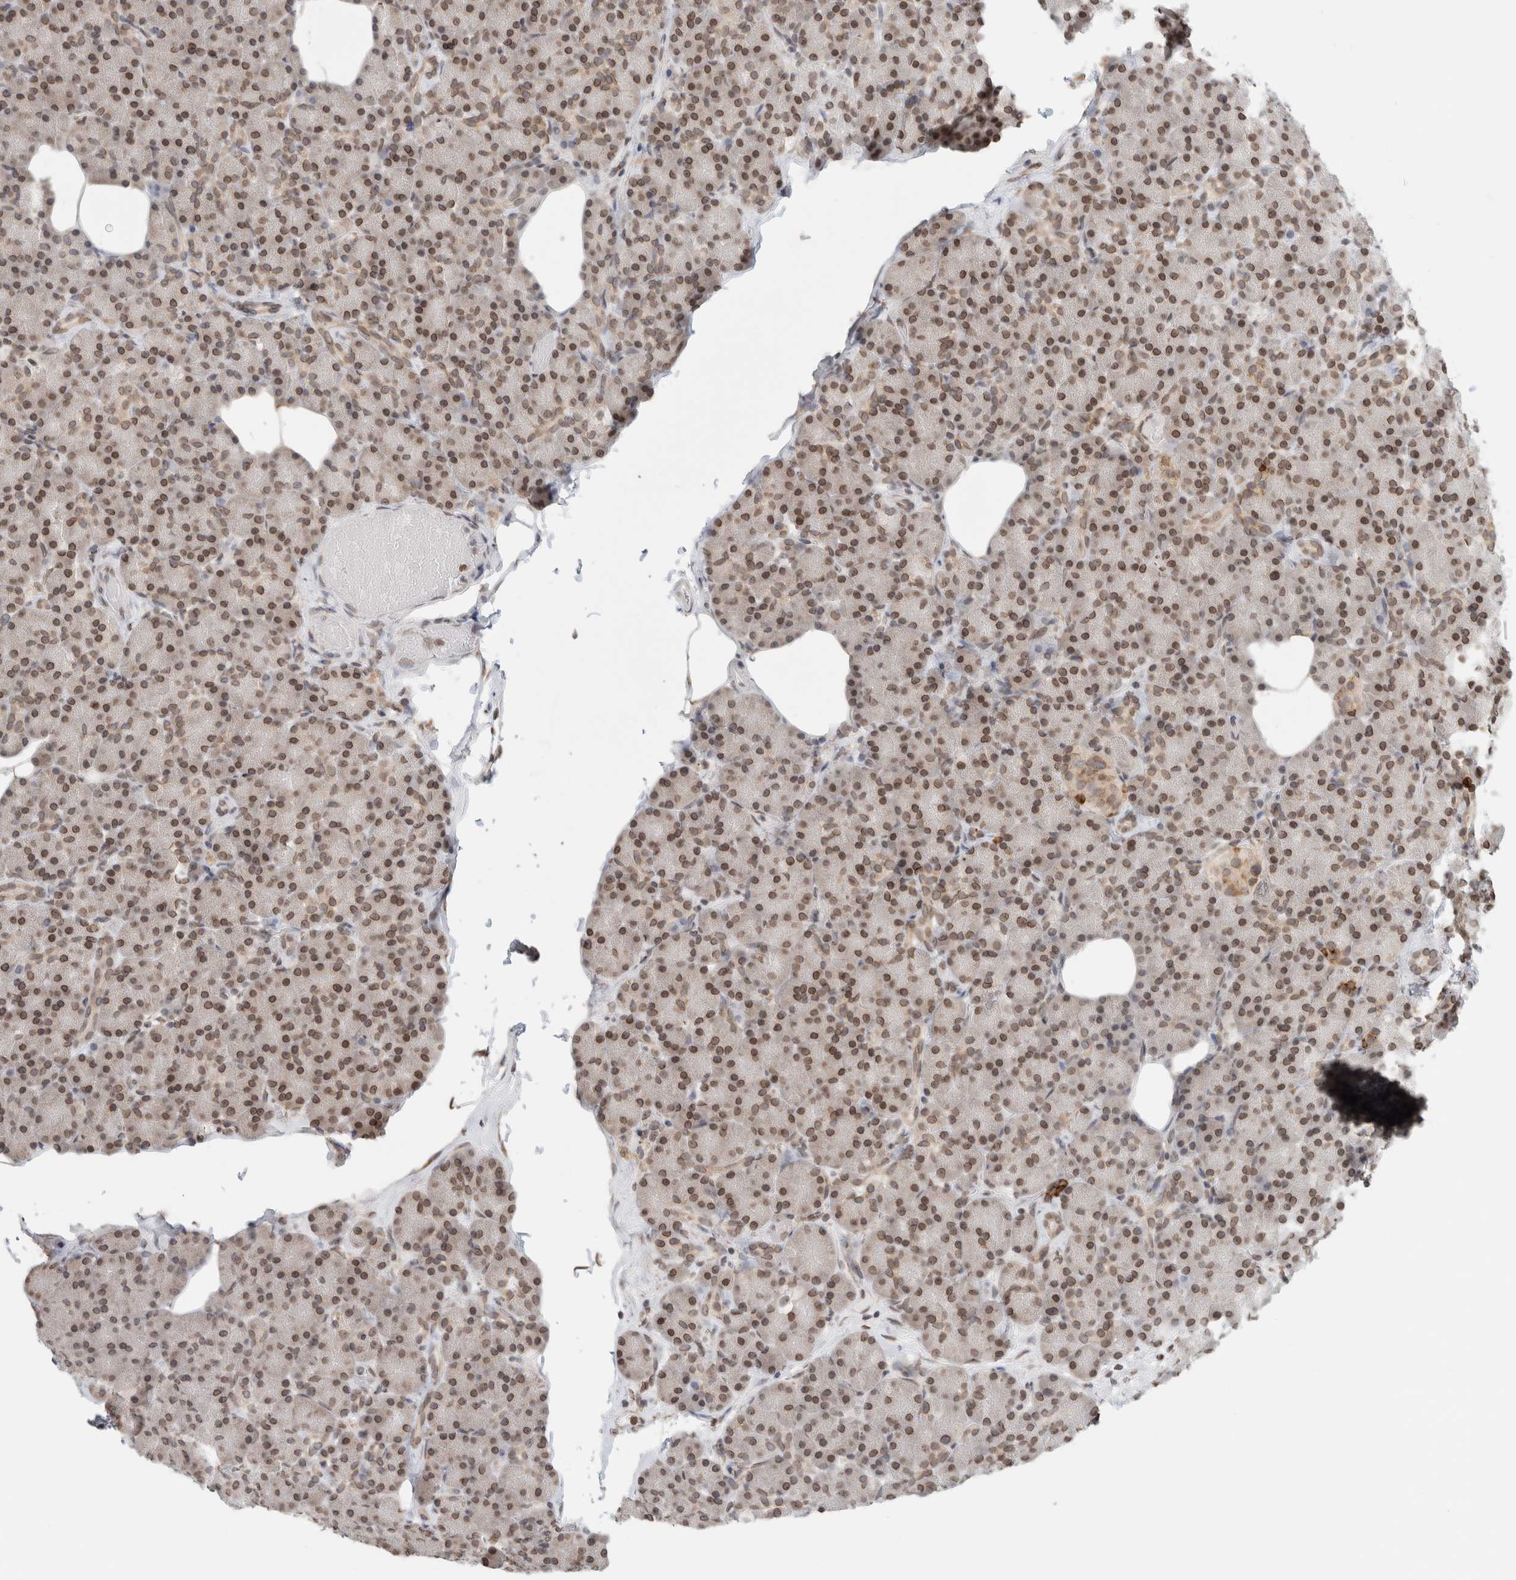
{"staining": {"intensity": "moderate", "quantity": ">75%", "location": "nuclear"}, "tissue": "pancreas", "cell_type": "Exocrine glandular cells", "image_type": "normal", "snomed": [{"axis": "morphology", "description": "Normal tissue, NOS"}, {"axis": "topography", "description": "Pancreas"}], "caption": "Protein expression analysis of benign pancreas reveals moderate nuclear staining in about >75% of exocrine glandular cells.", "gene": "RBMX2", "patient": {"sex": "female", "age": 43}}